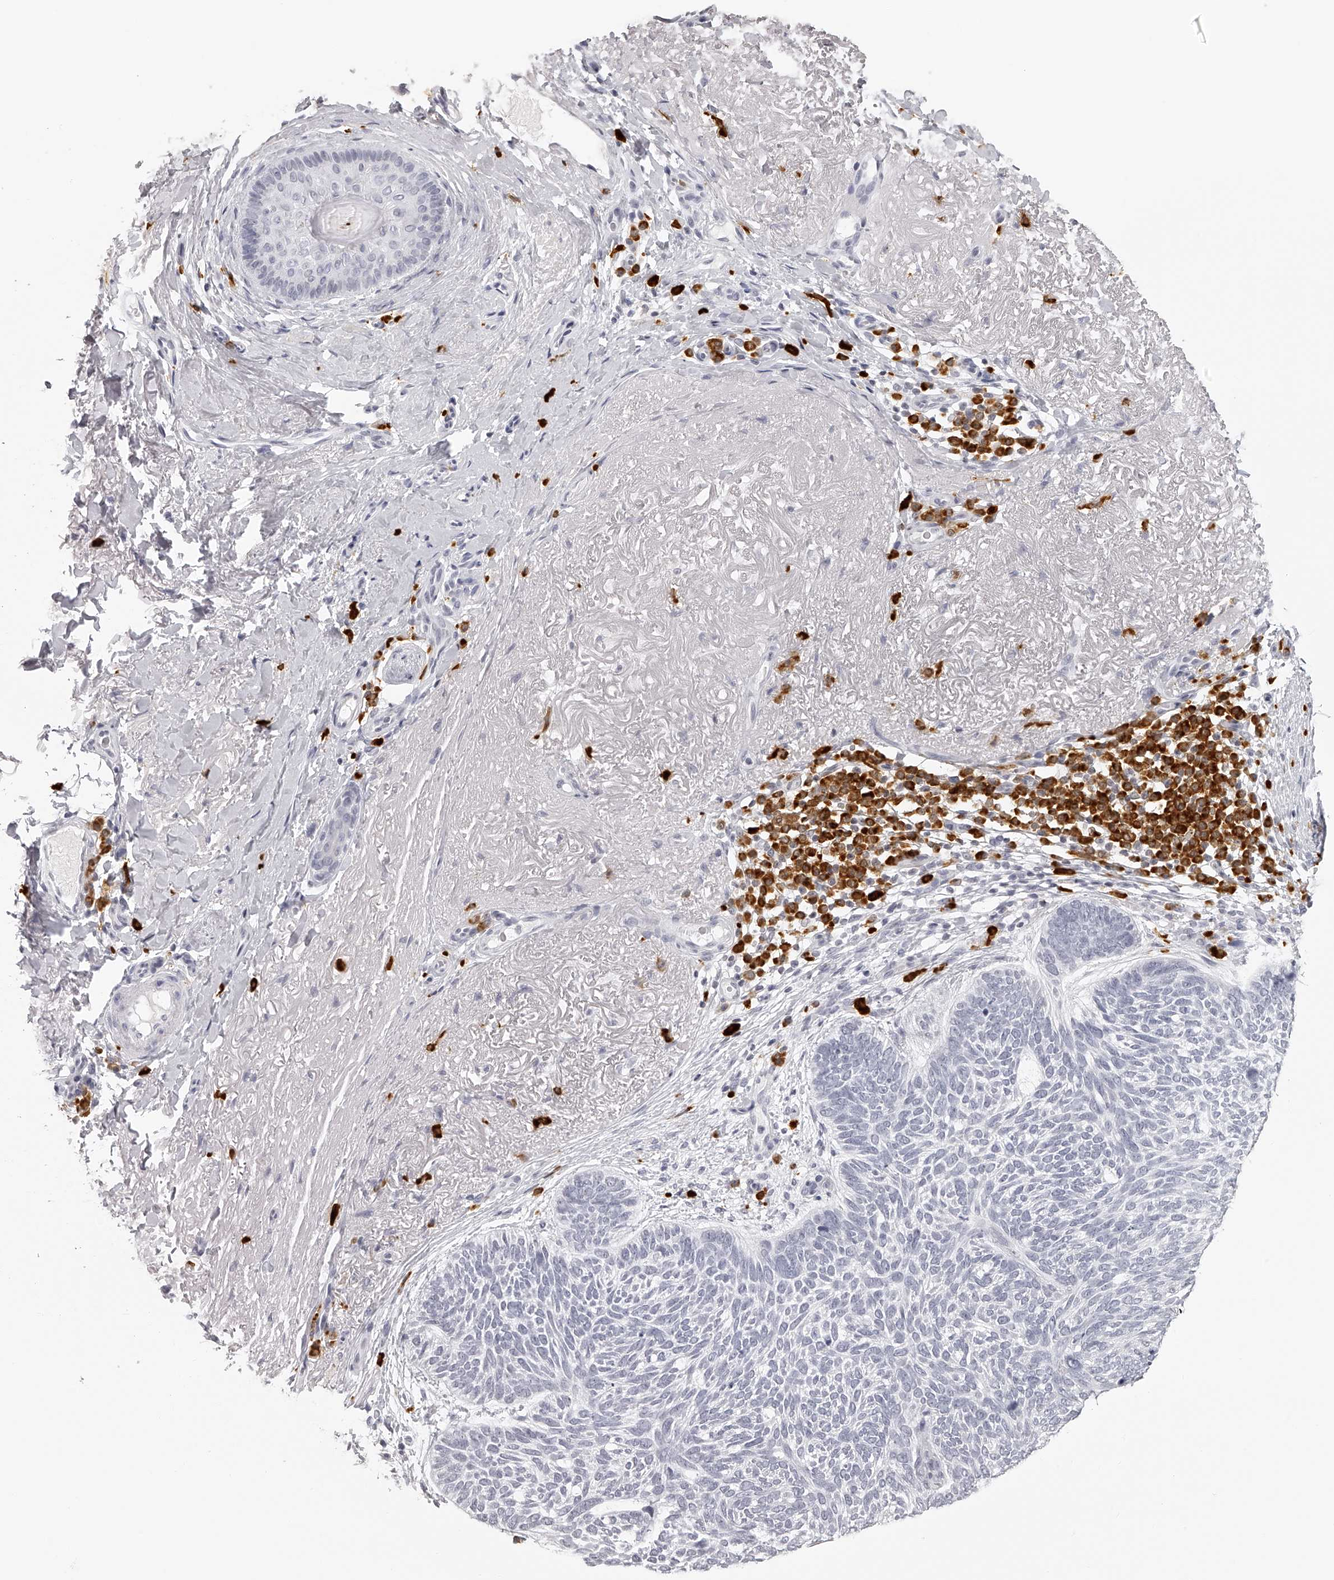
{"staining": {"intensity": "negative", "quantity": "none", "location": "none"}, "tissue": "skin cancer", "cell_type": "Tumor cells", "image_type": "cancer", "snomed": [{"axis": "morphology", "description": "Basal cell carcinoma"}, {"axis": "topography", "description": "Skin"}], "caption": "High magnification brightfield microscopy of skin basal cell carcinoma stained with DAB (brown) and counterstained with hematoxylin (blue): tumor cells show no significant expression.", "gene": "SEC11C", "patient": {"sex": "female", "age": 85}}